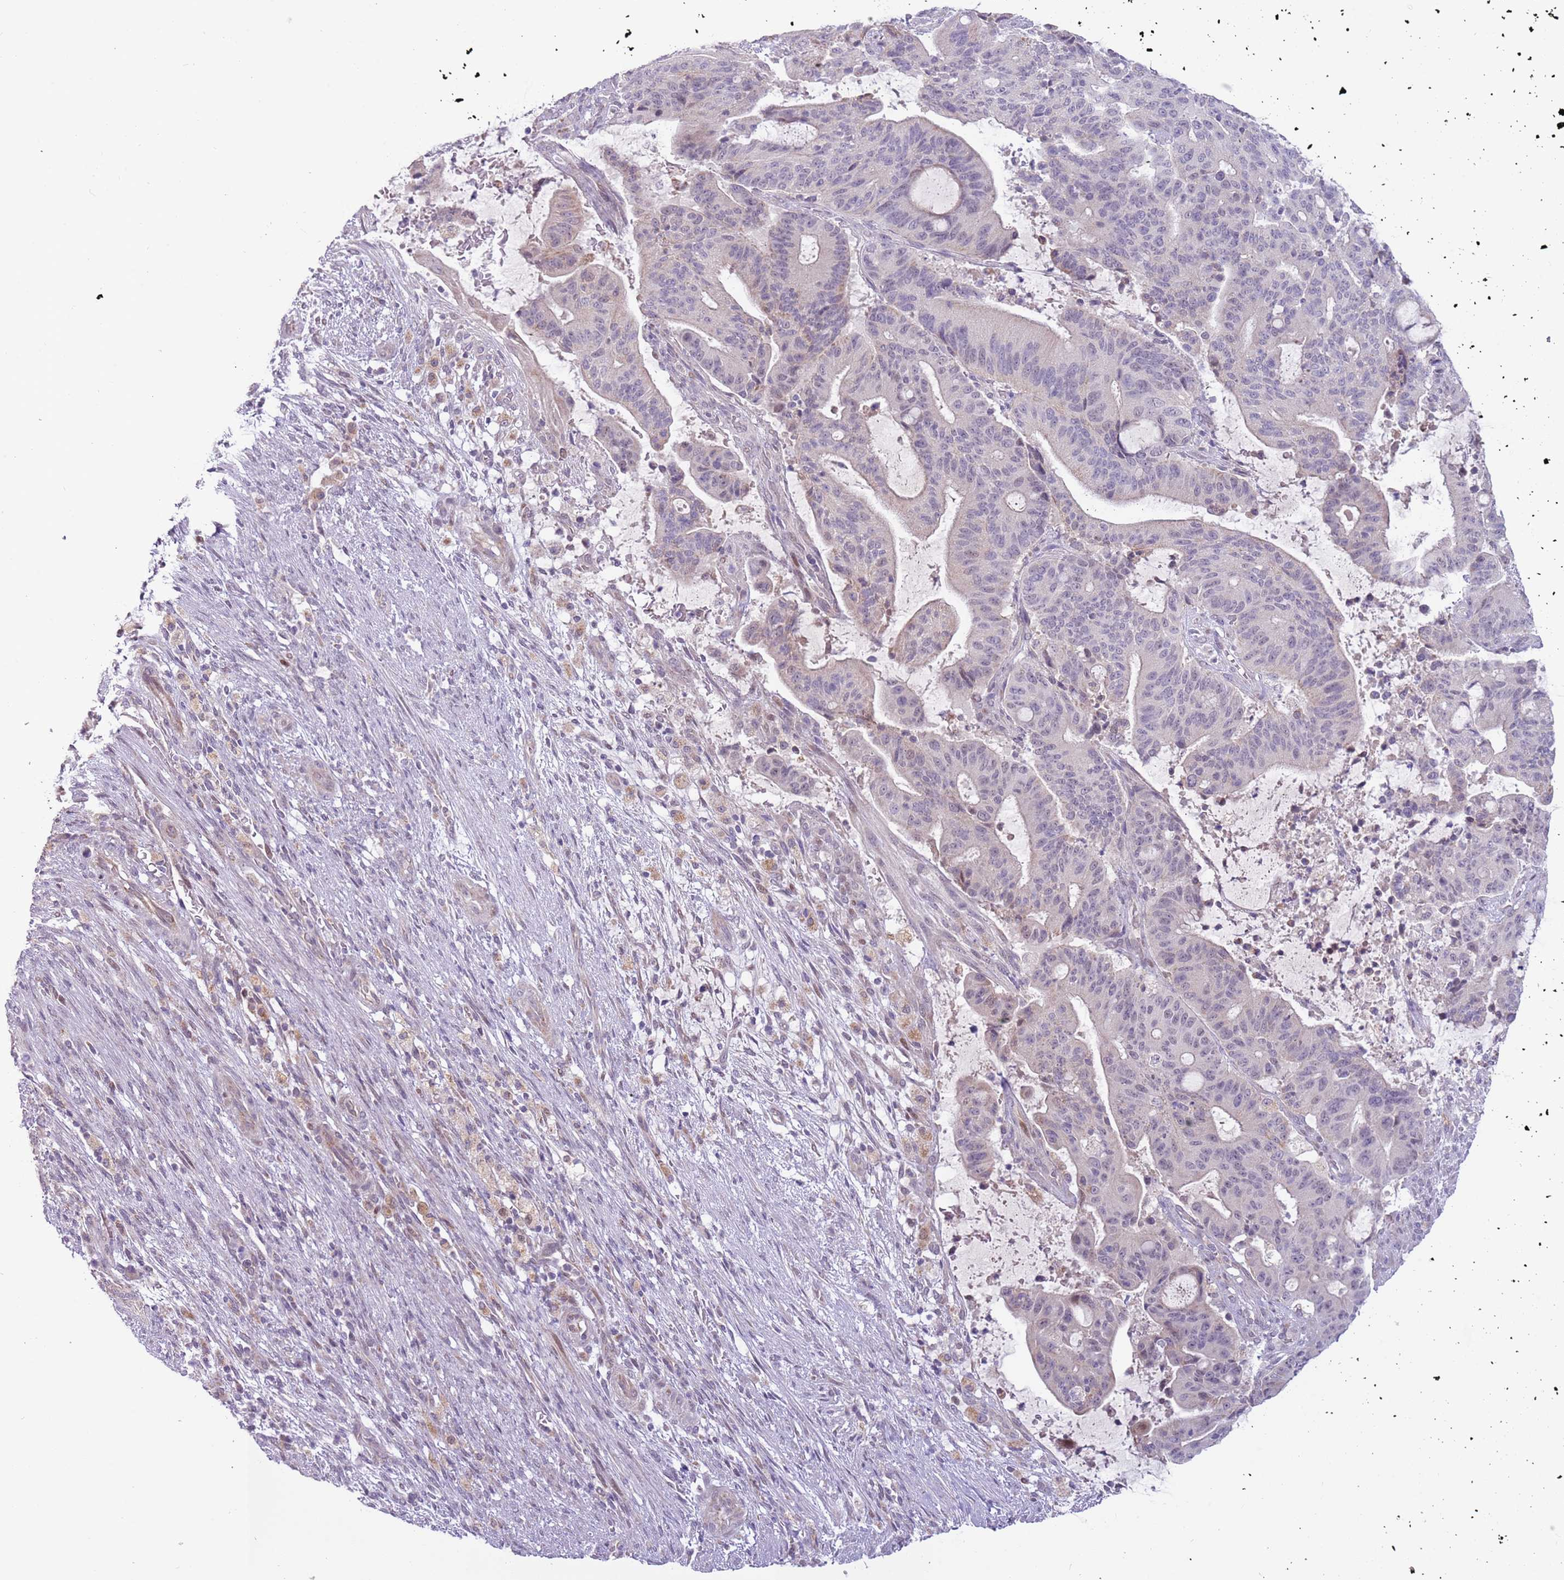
{"staining": {"intensity": "weak", "quantity": "<25%", "location": "nuclear"}, "tissue": "liver cancer", "cell_type": "Tumor cells", "image_type": "cancer", "snomed": [{"axis": "morphology", "description": "Normal tissue, NOS"}, {"axis": "morphology", "description": "Cholangiocarcinoma"}, {"axis": "topography", "description": "Liver"}, {"axis": "topography", "description": "Peripheral nerve tissue"}], "caption": "IHC of liver cancer shows no expression in tumor cells.", "gene": "MLLT11", "patient": {"sex": "female", "age": 73}}